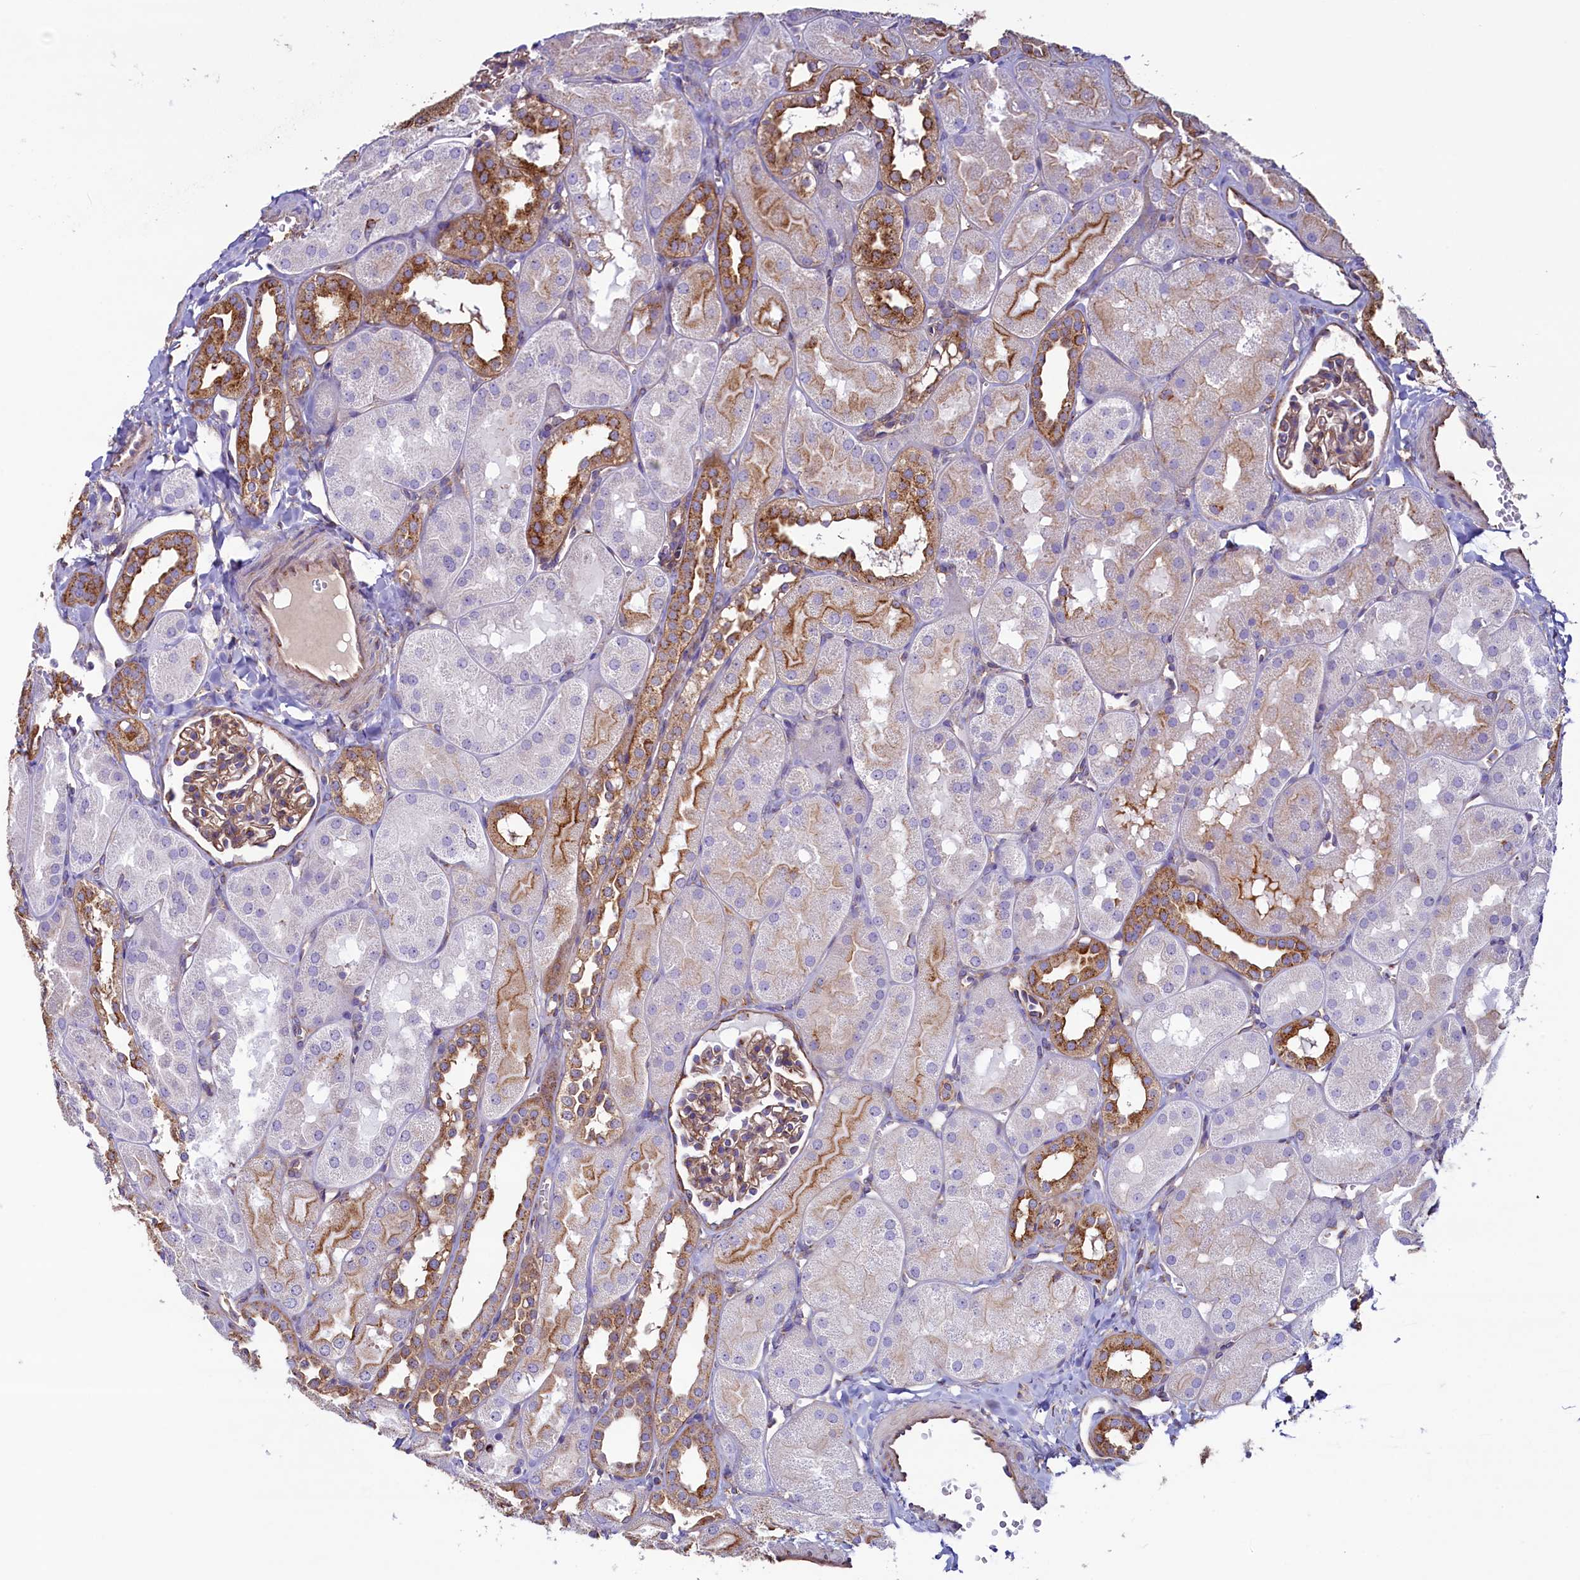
{"staining": {"intensity": "moderate", "quantity": "25%-75%", "location": "cytoplasmic/membranous"}, "tissue": "kidney", "cell_type": "Cells in glomeruli", "image_type": "normal", "snomed": [{"axis": "morphology", "description": "Normal tissue, NOS"}, {"axis": "topography", "description": "Kidney"}, {"axis": "topography", "description": "Urinary bladder"}], "caption": "This histopathology image reveals immunohistochemistry staining of normal human kidney, with medium moderate cytoplasmic/membranous expression in approximately 25%-75% of cells in glomeruli.", "gene": "GPR21", "patient": {"sex": "male", "age": 16}}